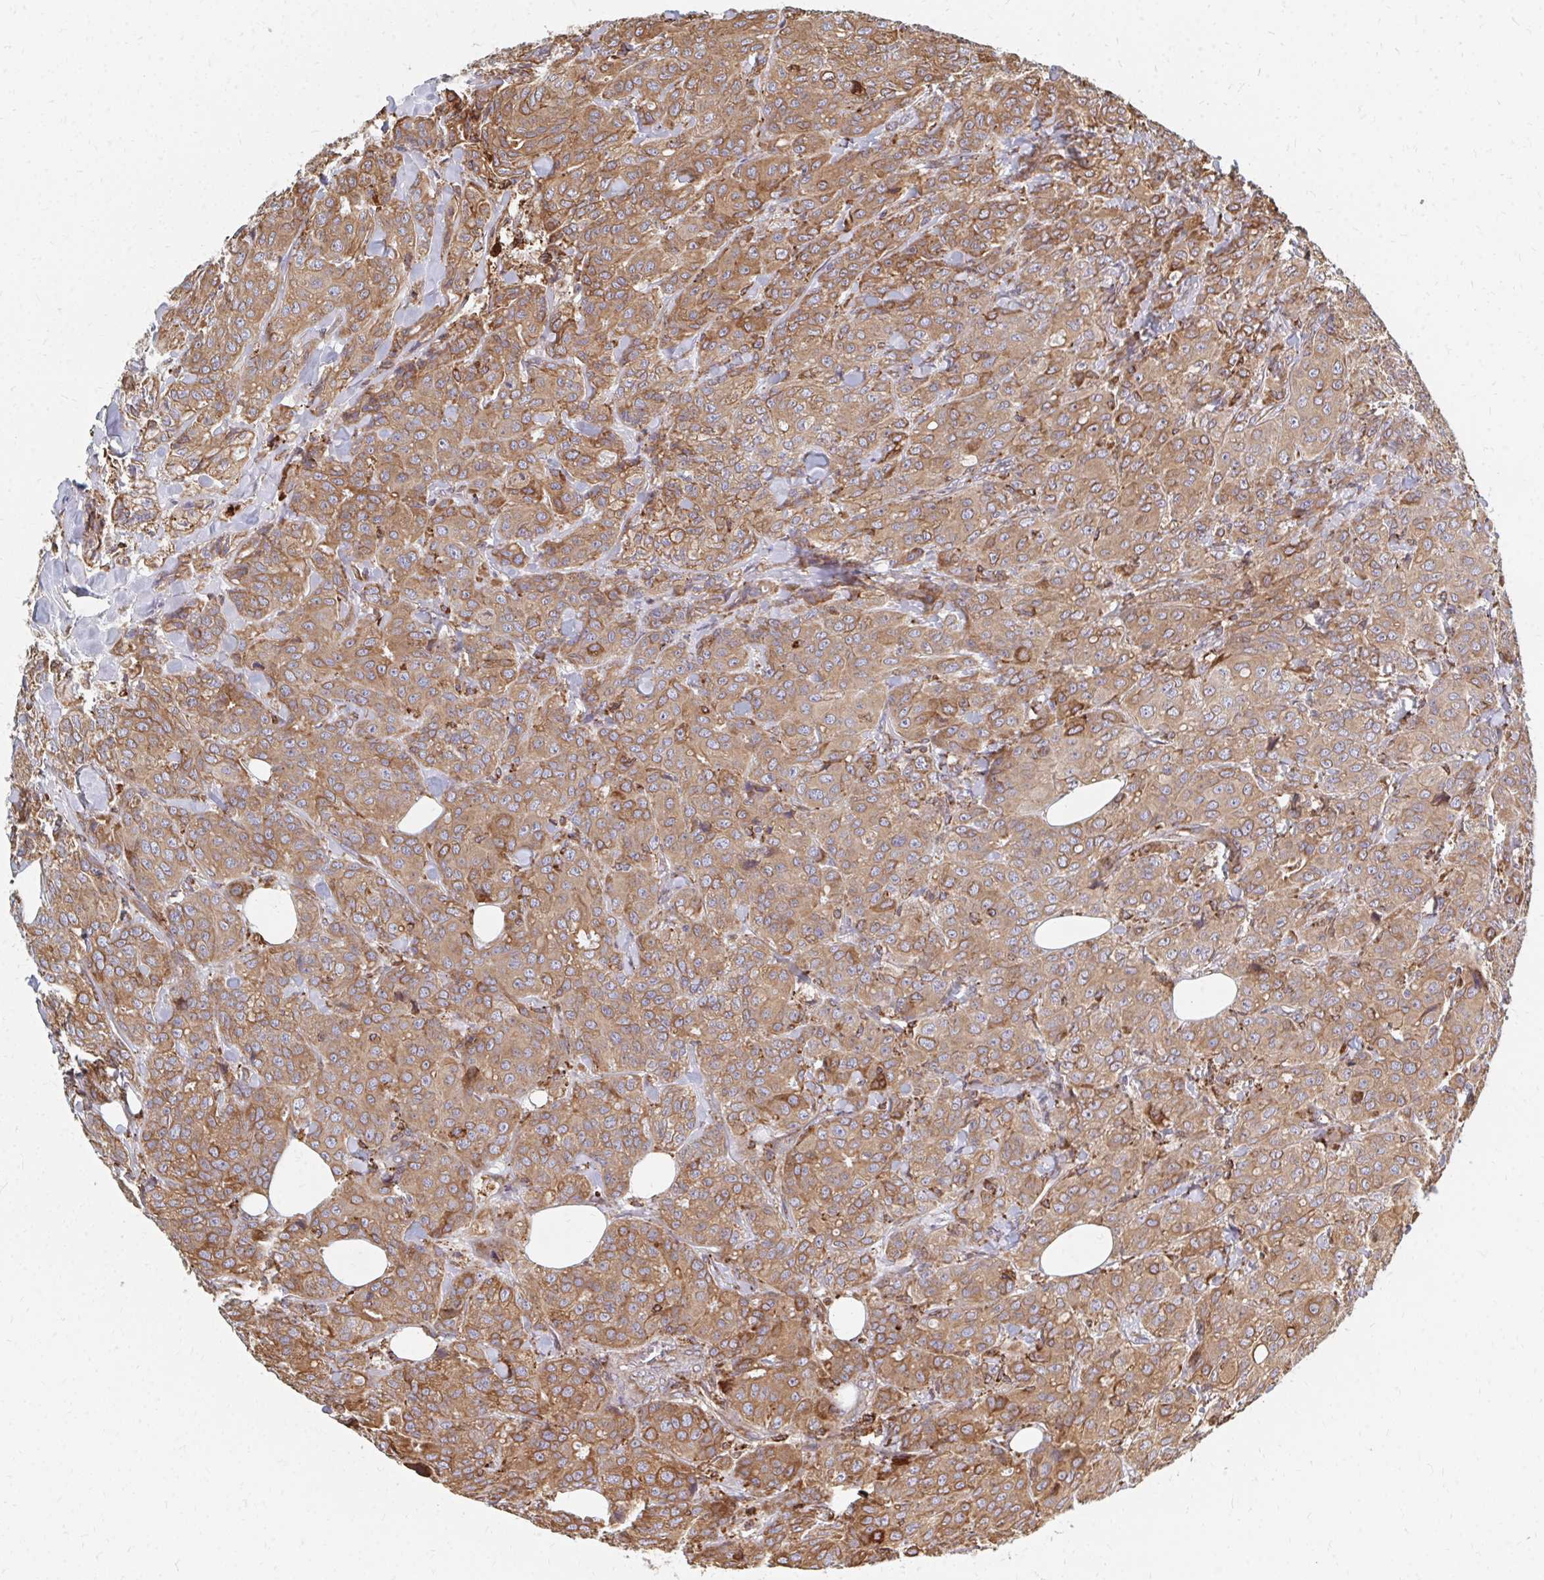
{"staining": {"intensity": "moderate", "quantity": ">75%", "location": "cytoplasmic/membranous"}, "tissue": "breast cancer", "cell_type": "Tumor cells", "image_type": "cancer", "snomed": [{"axis": "morphology", "description": "Normal tissue, NOS"}, {"axis": "morphology", "description": "Duct carcinoma"}, {"axis": "topography", "description": "Breast"}], "caption": "An IHC histopathology image of tumor tissue is shown. Protein staining in brown highlights moderate cytoplasmic/membranous positivity in intraductal carcinoma (breast) within tumor cells. The protein of interest is stained brown, and the nuclei are stained in blue (DAB IHC with brightfield microscopy, high magnification).", "gene": "PPP1R13L", "patient": {"sex": "female", "age": 43}}